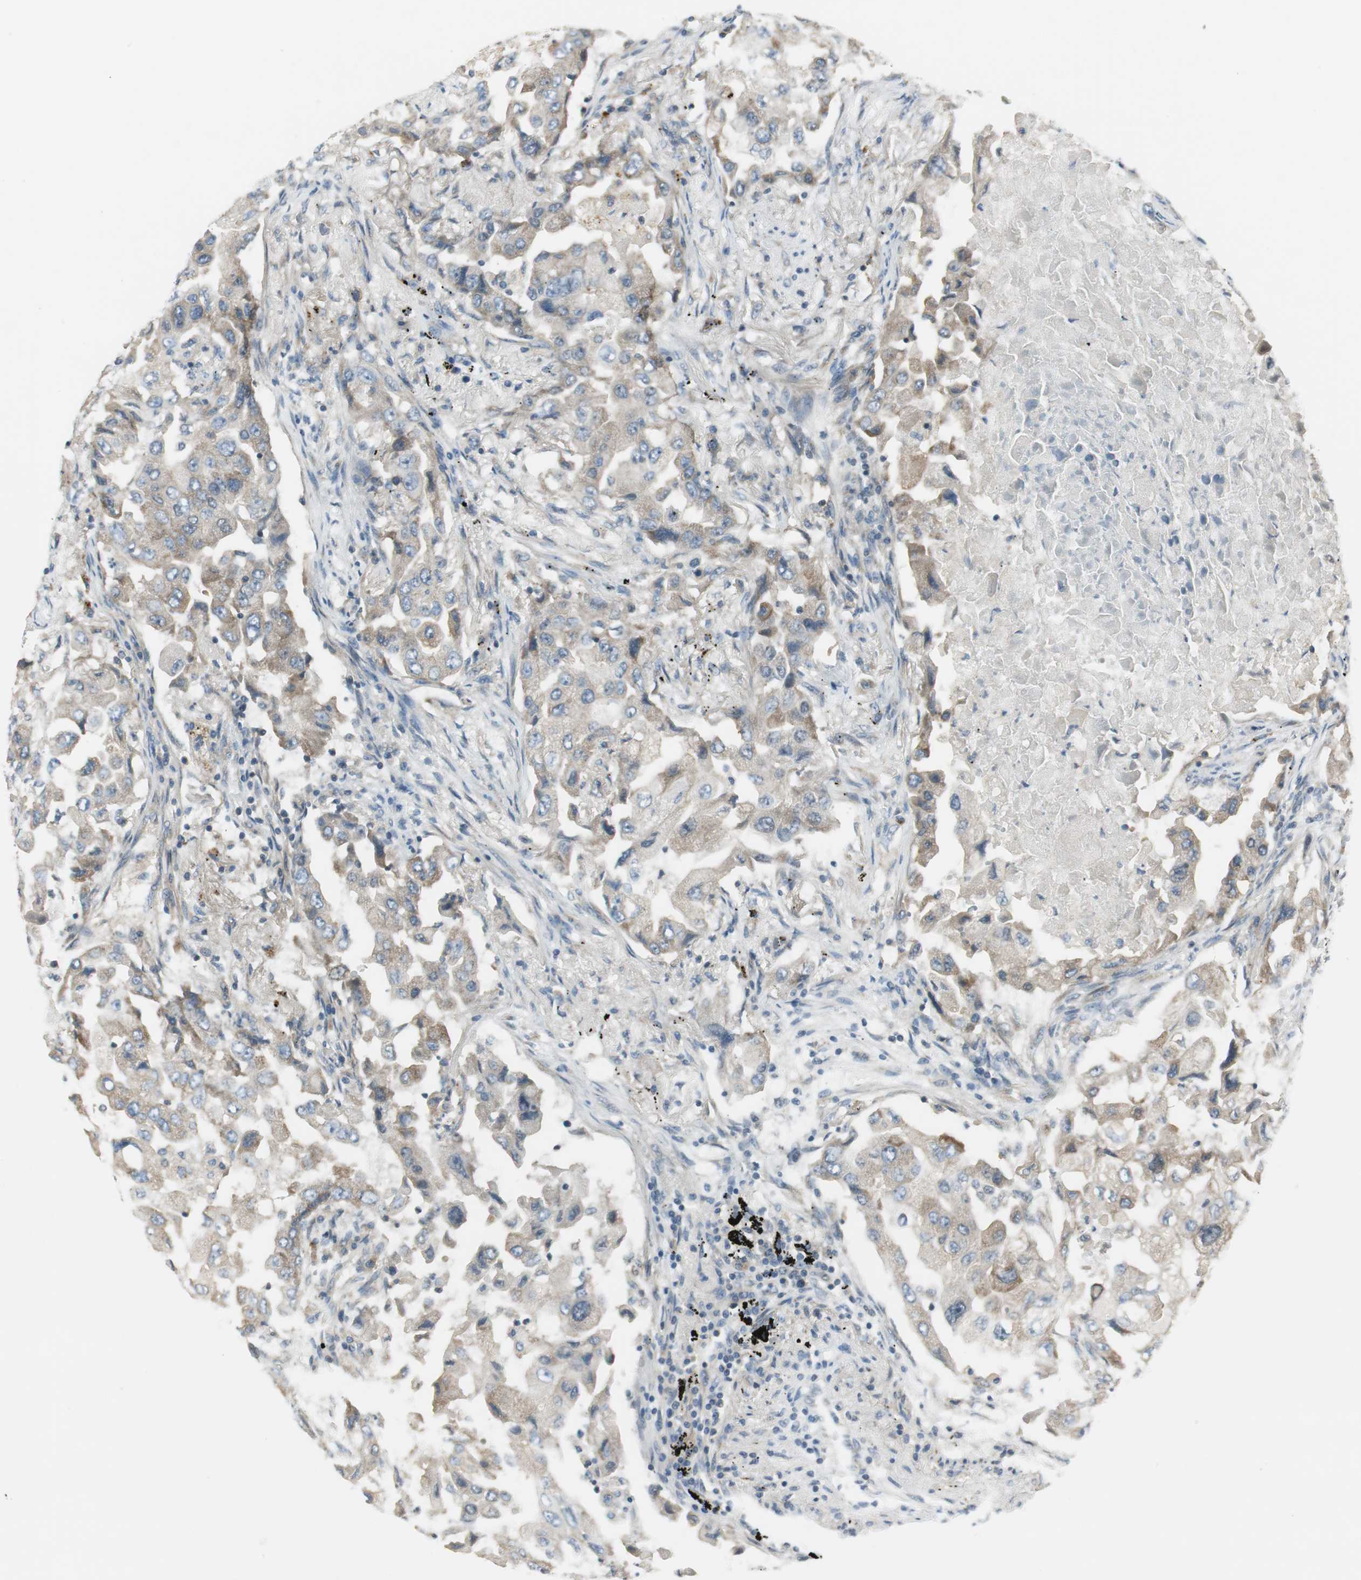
{"staining": {"intensity": "weak", "quantity": ">75%", "location": "cytoplasmic/membranous"}, "tissue": "lung cancer", "cell_type": "Tumor cells", "image_type": "cancer", "snomed": [{"axis": "morphology", "description": "Adenocarcinoma, NOS"}, {"axis": "topography", "description": "Lung"}], "caption": "Protein staining of lung cancer tissue displays weak cytoplasmic/membranous staining in approximately >75% of tumor cells.", "gene": "PRKAA1", "patient": {"sex": "female", "age": 65}}